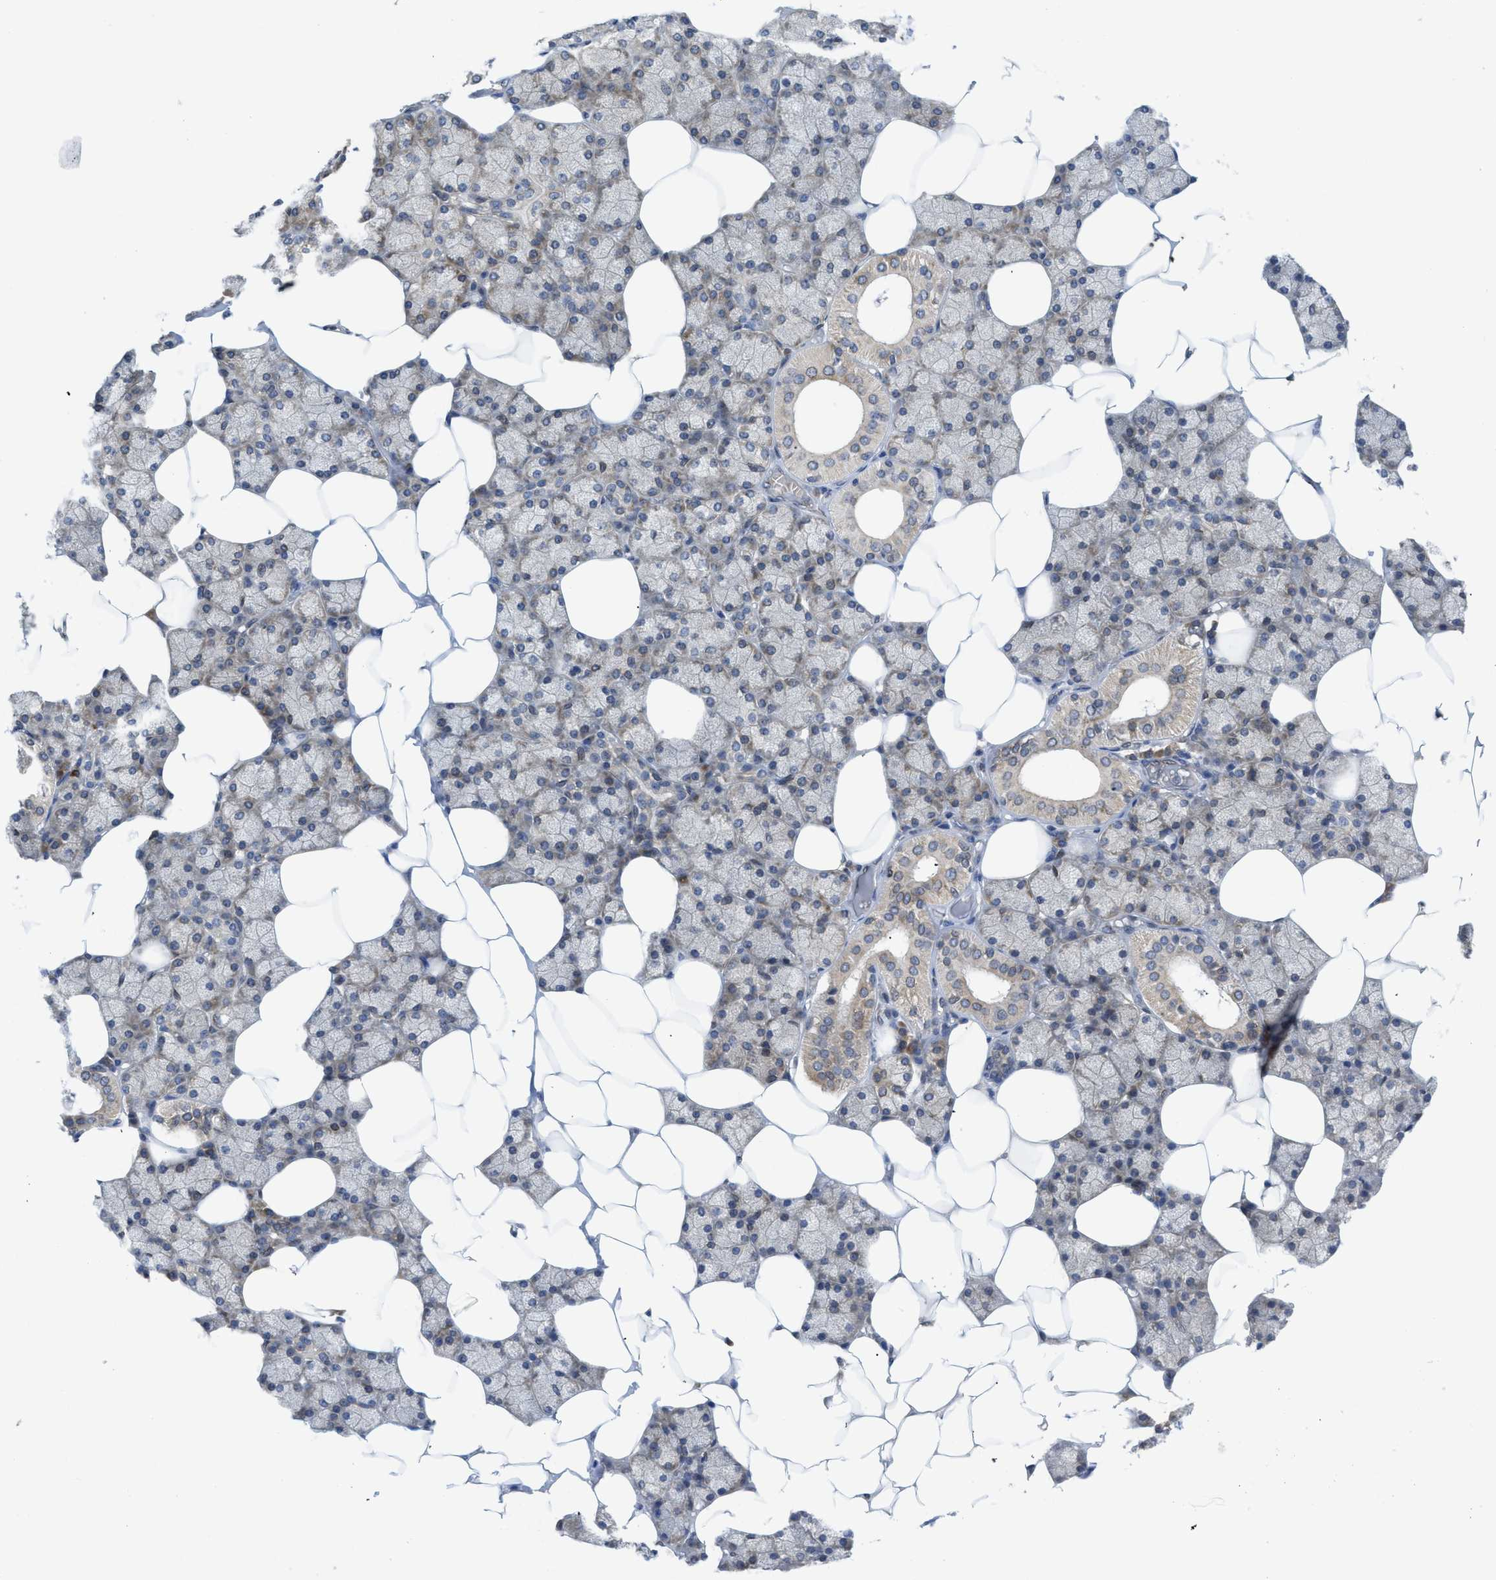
{"staining": {"intensity": "moderate", "quantity": "25%-75%", "location": "cytoplasmic/membranous"}, "tissue": "salivary gland", "cell_type": "Glandular cells", "image_type": "normal", "snomed": [{"axis": "morphology", "description": "Normal tissue, NOS"}, {"axis": "topography", "description": "Salivary gland"}], "caption": "IHC (DAB) staining of normal salivary gland demonstrates moderate cytoplasmic/membranous protein expression in about 25%-75% of glandular cells.", "gene": "EIF2AK3", "patient": {"sex": "male", "age": 62}}